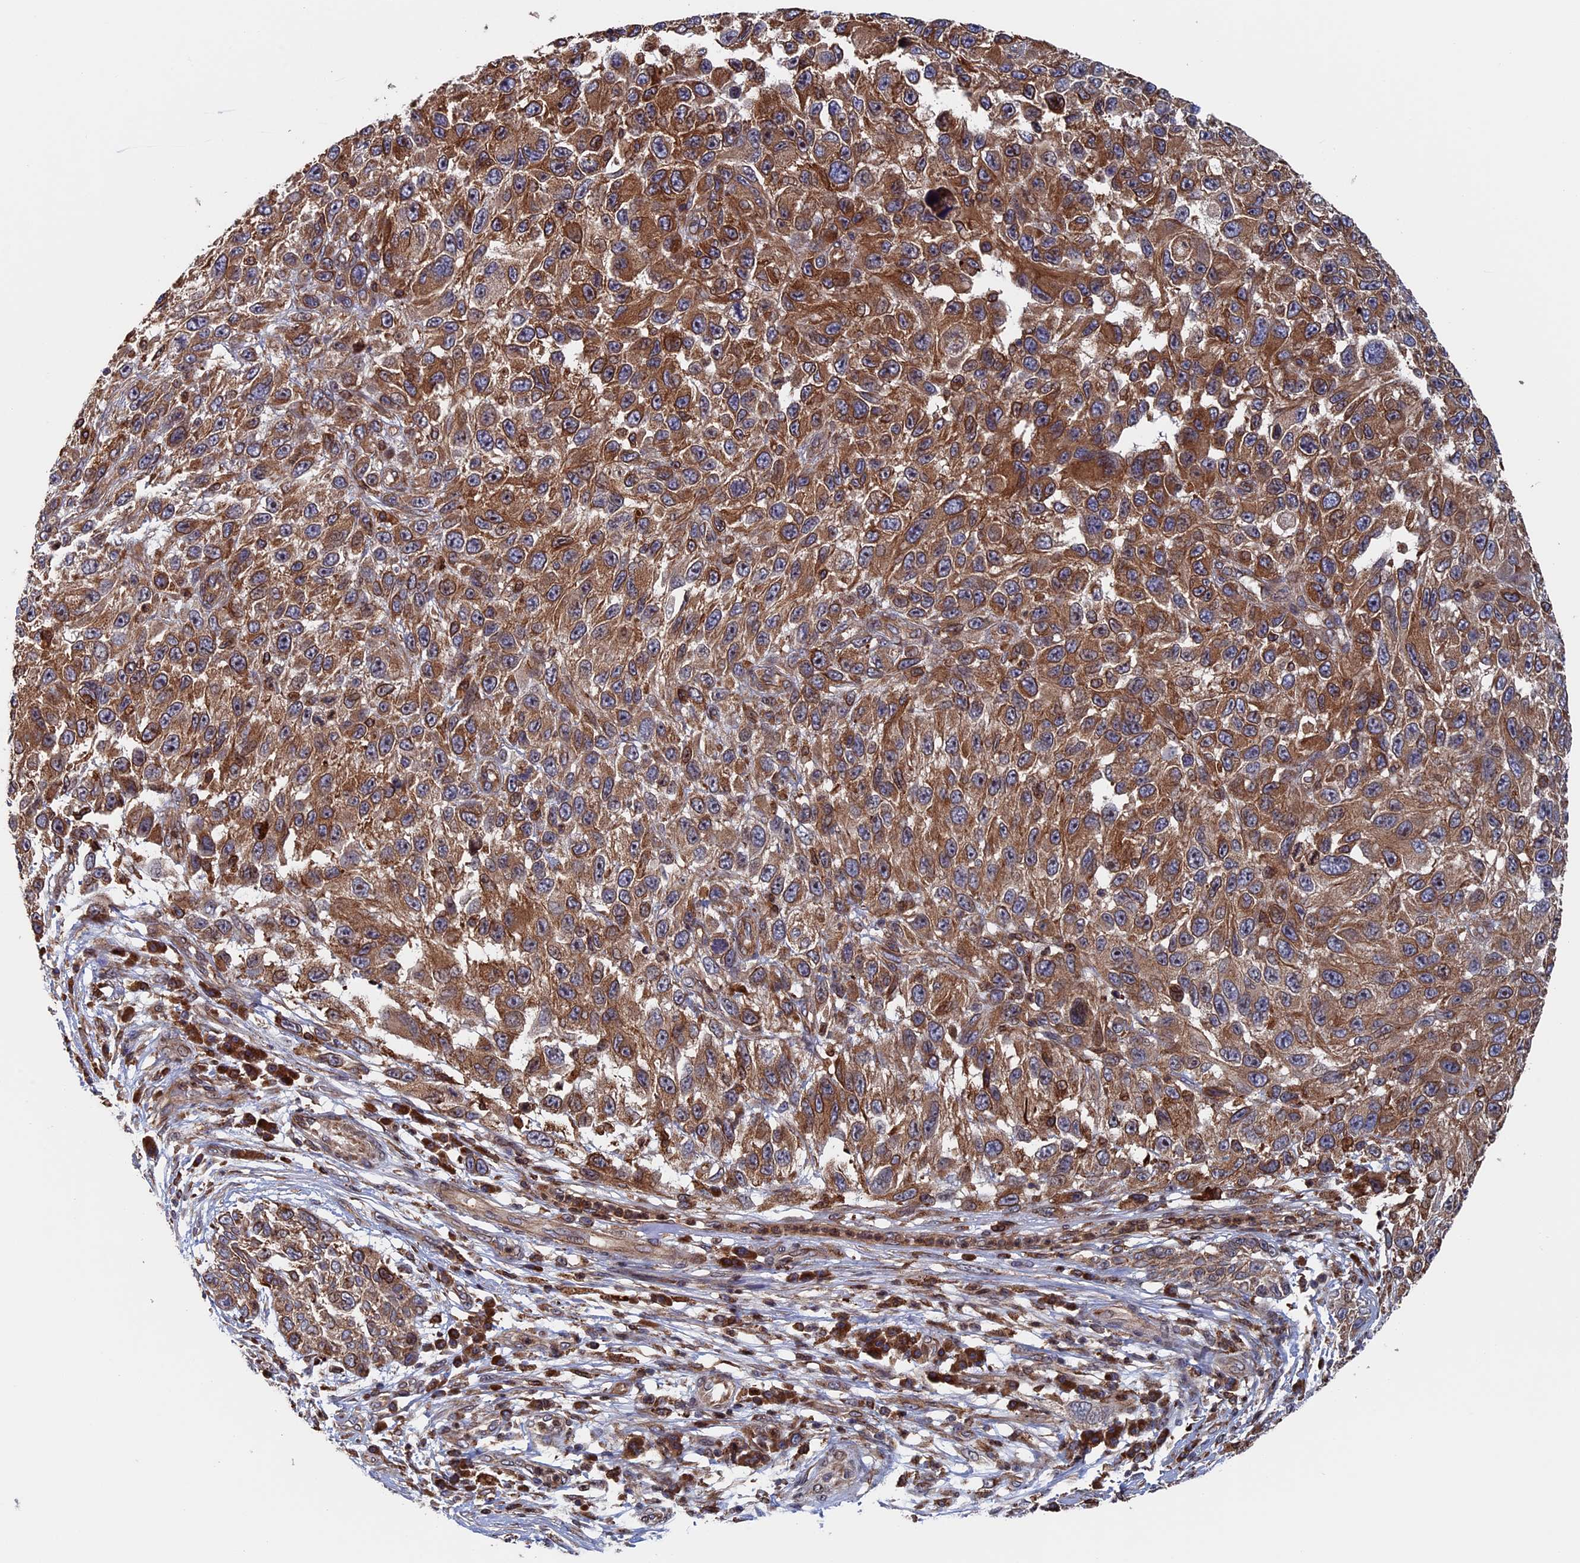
{"staining": {"intensity": "moderate", "quantity": ">75%", "location": "cytoplasmic/membranous"}, "tissue": "melanoma", "cell_type": "Tumor cells", "image_type": "cancer", "snomed": [{"axis": "morphology", "description": "Malignant melanoma, NOS"}, {"axis": "topography", "description": "Skin"}], "caption": "Brown immunohistochemical staining in melanoma demonstrates moderate cytoplasmic/membranous staining in approximately >75% of tumor cells. The protein is stained brown, and the nuclei are stained in blue (DAB IHC with brightfield microscopy, high magnification).", "gene": "RPUSD1", "patient": {"sex": "female", "age": 96}}